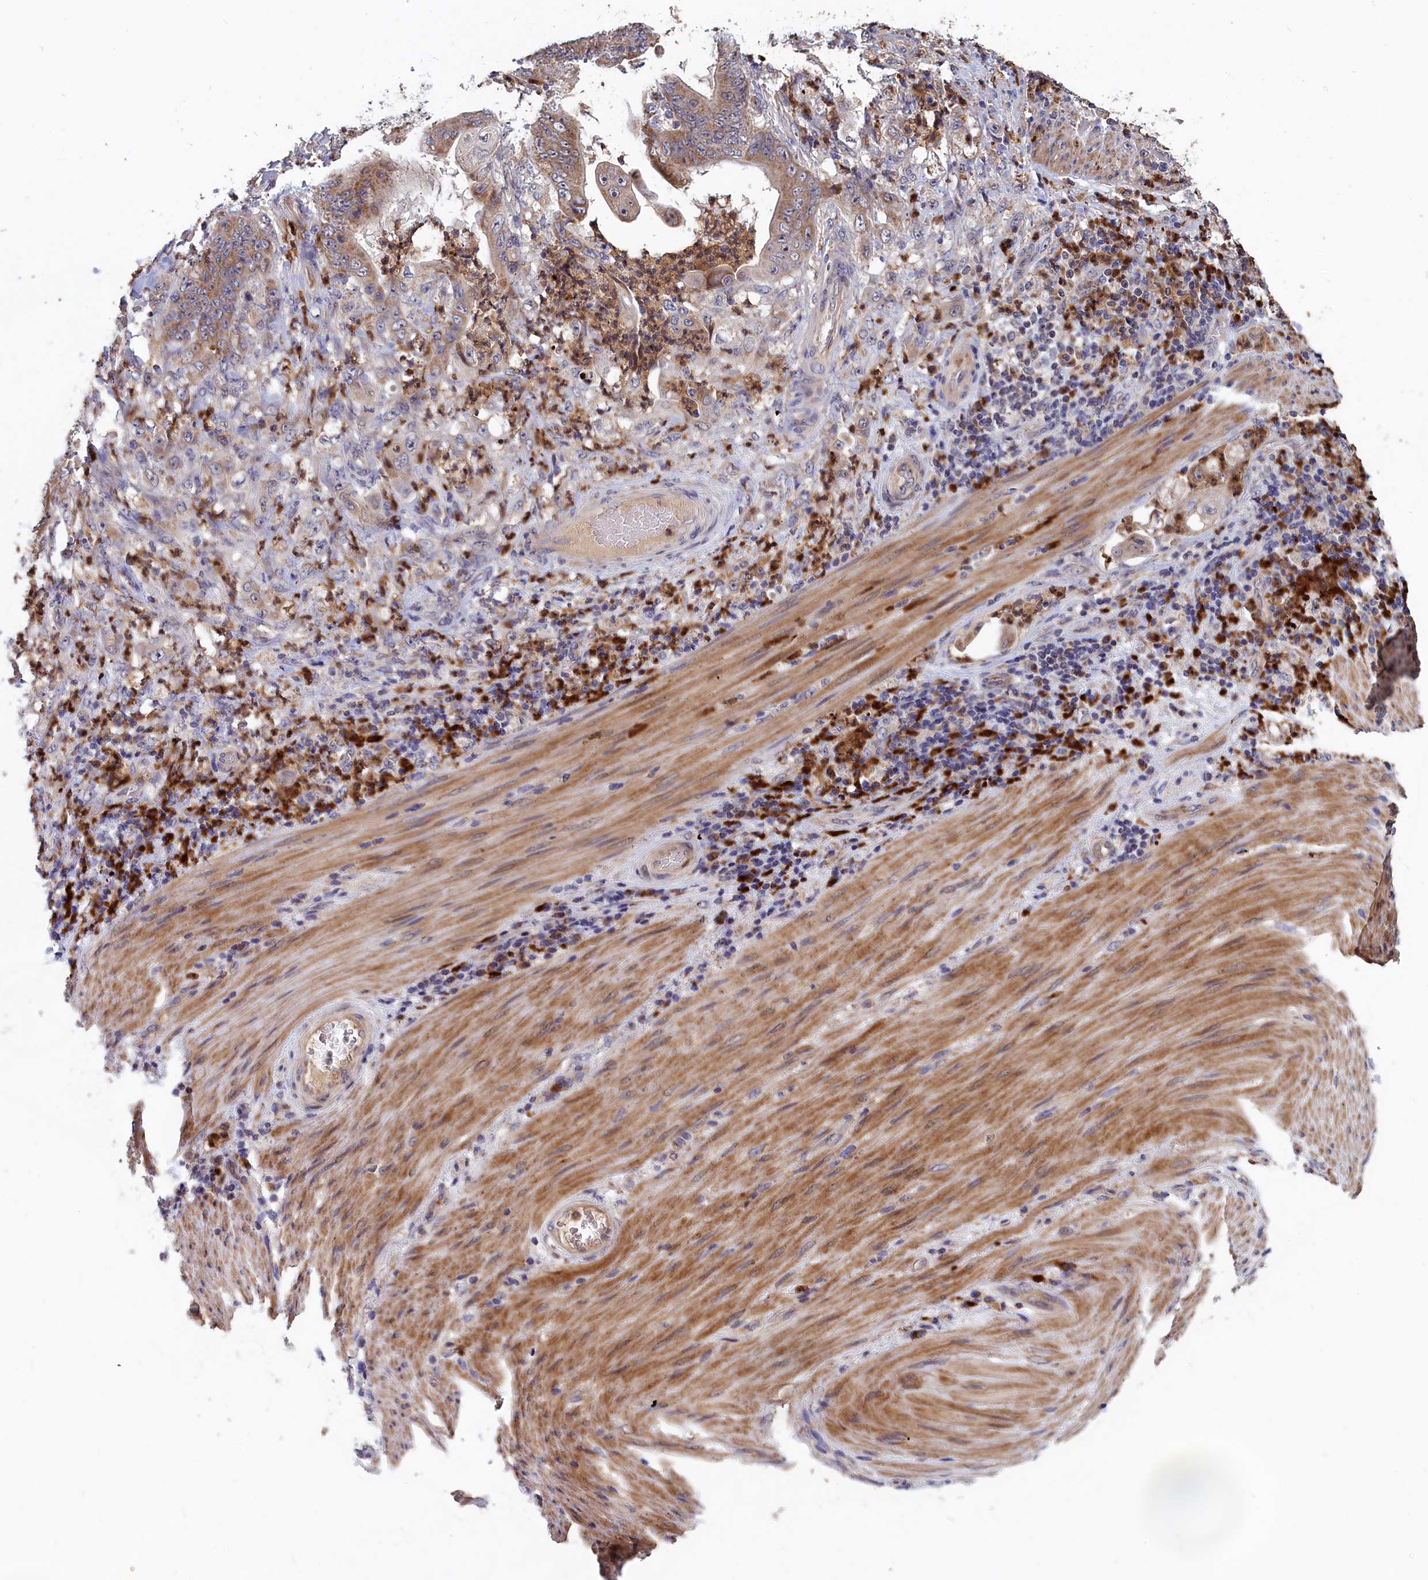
{"staining": {"intensity": "moderate", "quantity": ">75%", "location": "cytoplasmic/membranous"}, "tissue": "stomach cancer", "cell_type": "Tumor cells", "image_type": "cancer", "snomed": [{"axis": "morphology", "description": "Adenocarcinoma, NOS"}, {"axis": "topography", "description": "Stomach"}], "caption": "A photomicrograph of stomach adenocarcinoma stained for a protein displays moderate cytoplasmic/membranous brown staining in tumor cells.", "gene": "EPB41L4B", "patient": {"sex": "female", "age": 73}}